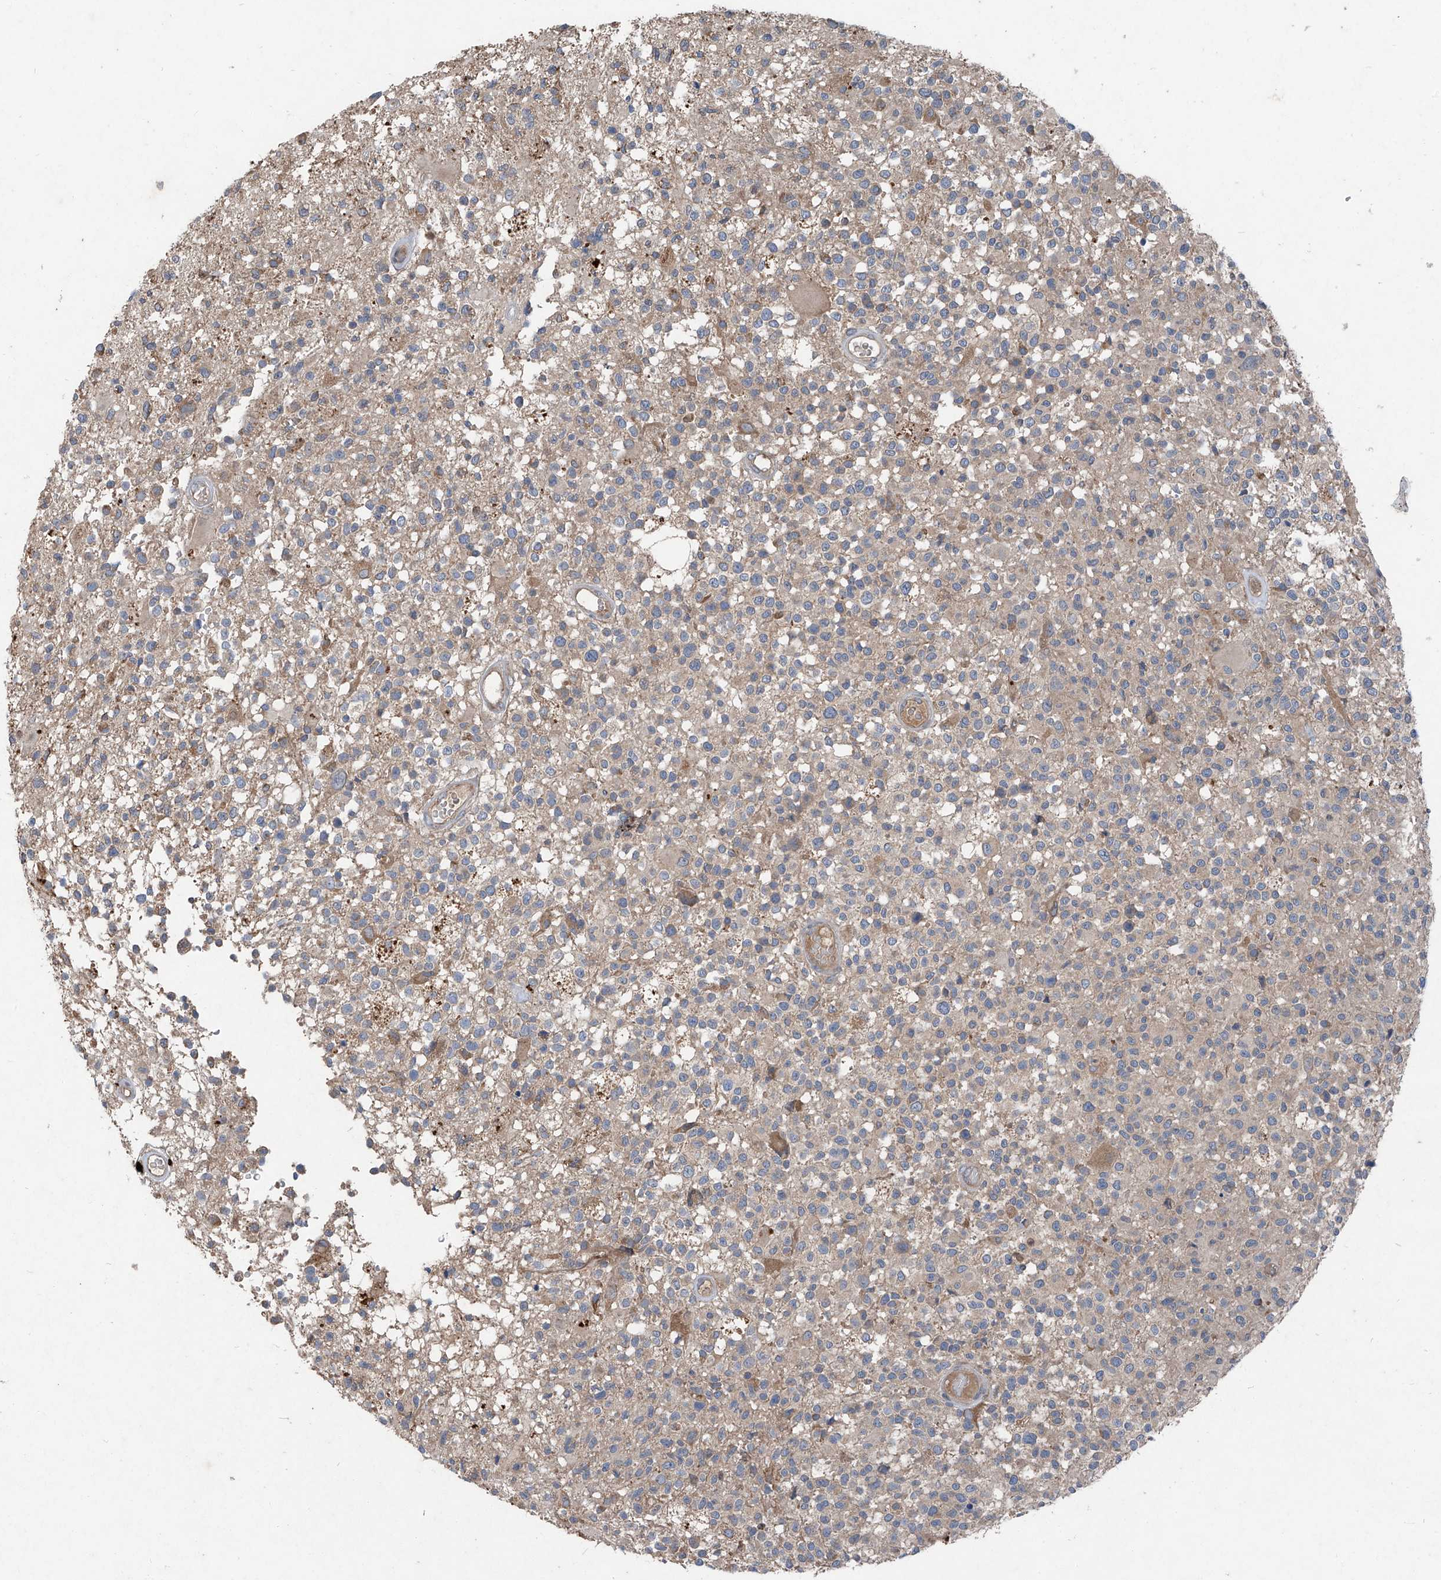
{"staining": {"intensity": "negative", "quantity": "none", "location": "none"}, "tissue": "glioma", "cell_type": "Tumor cells", "image_type": "cancer", "snomed": [{"axis": "morphology", "description": "Glioma, malignant, High grade"}, {"axis": "morphology", "description": "Glioblastoma, NOS"}, {"axis": "topography", "description": "Brain"}], "caption": "This histopathology image is of glioma stained with IHC to label a protein in brown with the nuclei are counter-stained blue. There is no staining in tumor cells.", "gene": "FOXRED2", "patient": {"sex": "male", "age": 60}}